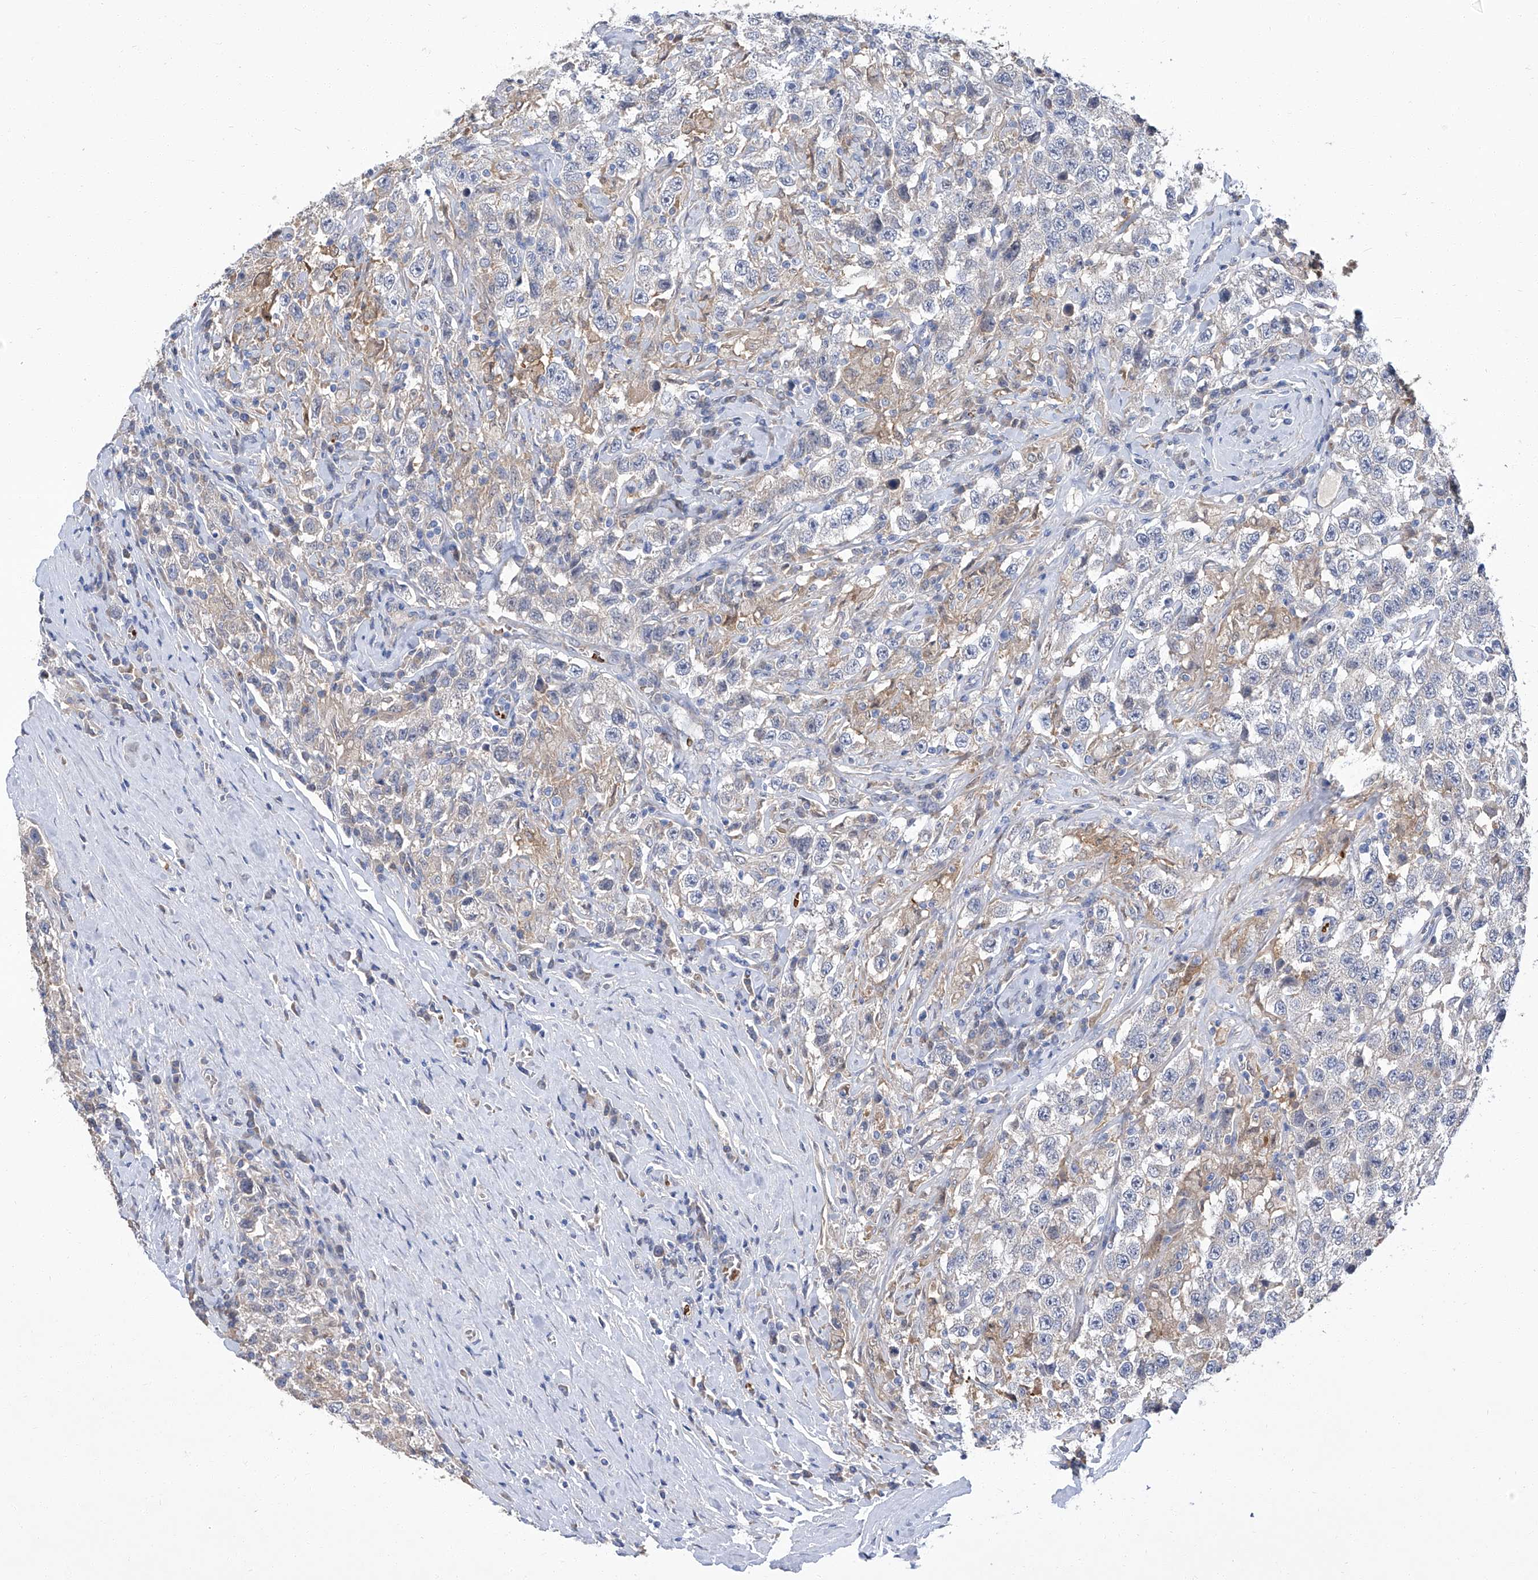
{"staining": {"intensity": "negative", "quantity": "none", "location": "none"}, "tissue": "testis cancer", "cell_type": "Tumor cells", "image_type": "cancer", "snomed": [{"axis": "morphology", "description": "Seminoma, NOS"}, {"axis": "topography", "description": "Testis"}], "caption": "Testis cancer (seminoma) was stained to show a protein in brown. There is no significant expression in tumor cells. (DAB IHC, high magnification).", "gene": "PARD3", "patient": {"sex": "male", "age": 41}}